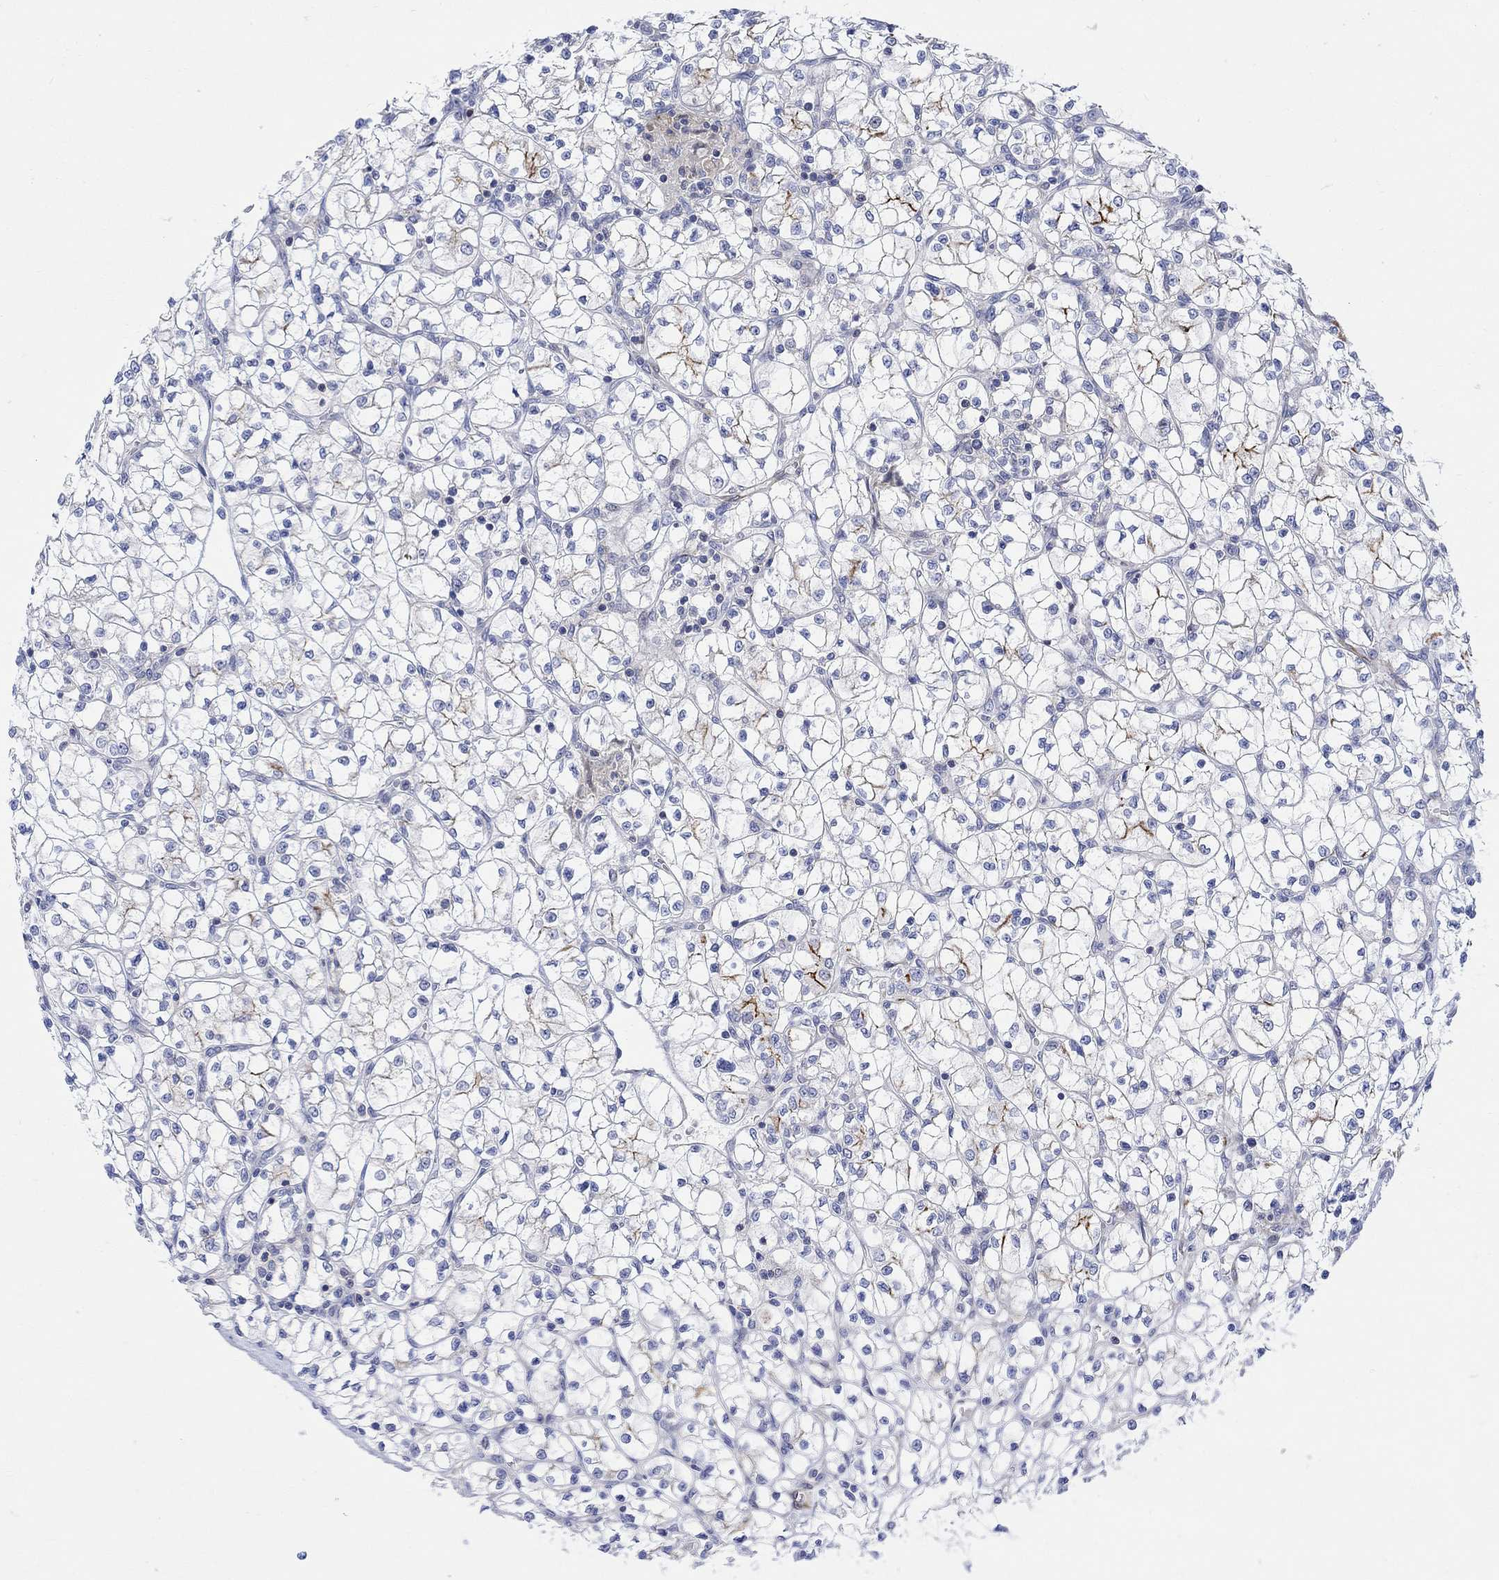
{"staining": {"intensity": "strong", "quantity": "<25%", "location": "cytoplasmic/membranous"}, "tissue": "renal cancer", "cell_type": "Tumor cells", "image_type": "cancer", "snomed": [{"axis": "morphology", "description": "Adenocarcinoma, NOS"}, {"axis": "topography", "description": "Kidney"}], "caption": "A brown stain labels strong cytoplasmic/membranous staining of a protein in human adenocarcinoma (renal) tumor cells.", "gene": "ARSK", "patient": {"sex": "female", "age": 64}}